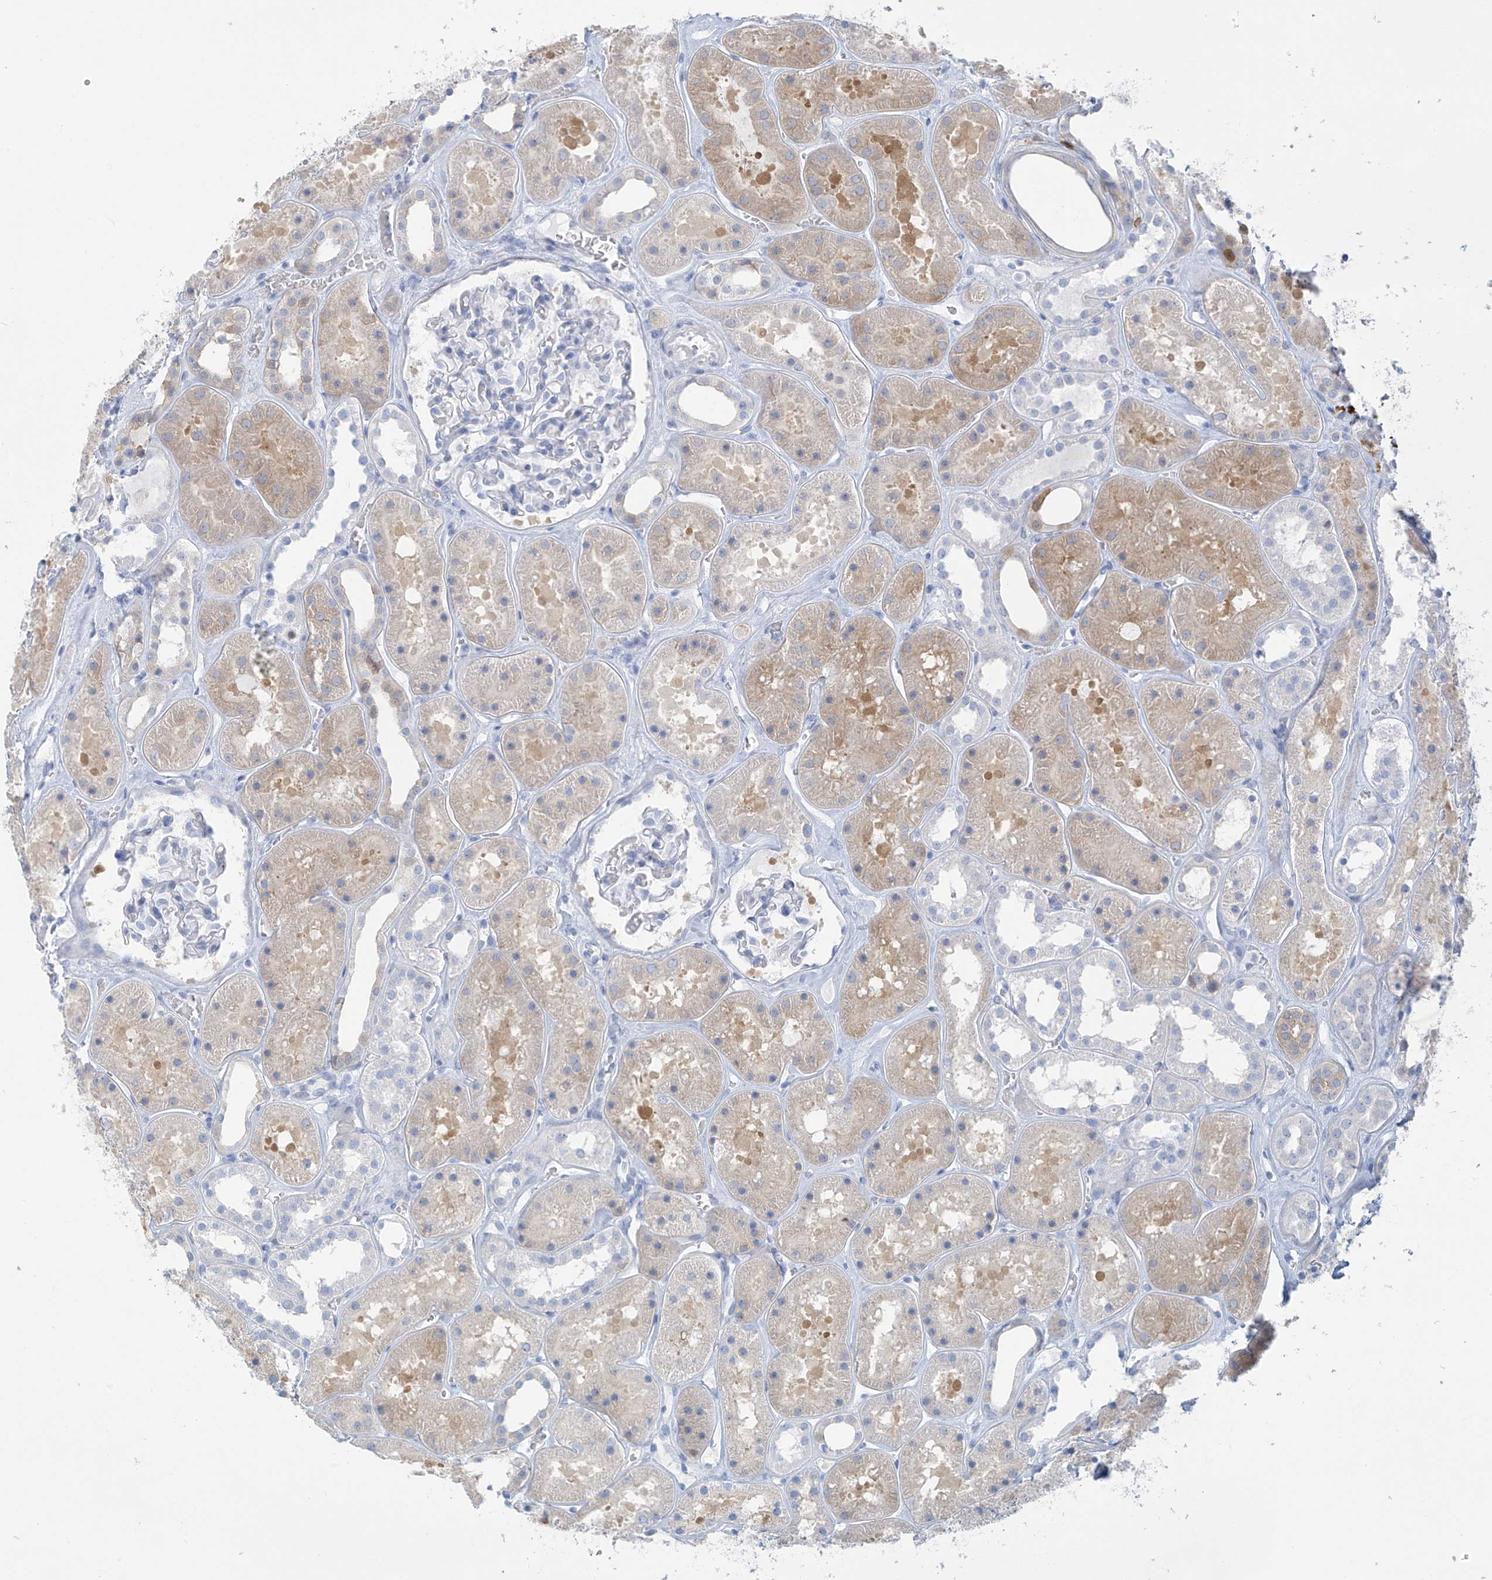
{"staining": {"intensity": "negative", "quantity": "none", "location": "none"}, "tissue": "kidney", "cell_type": "Cells in glomeruli", "image_type": "normal", "snomed": [{"axis": "morphology", "description": "Normal tissue, NOS"}, {"axis": "topography", "description": "Kidney"}], "caption": "High power microscopy photomicrograph of an immunohistochemistry (IHC) micrograph of normal kidney, revealing no significant positivity in cells in glomeruli.", "gene": "TRMT2B", "patient": {"sex": "female", "age": 41}}